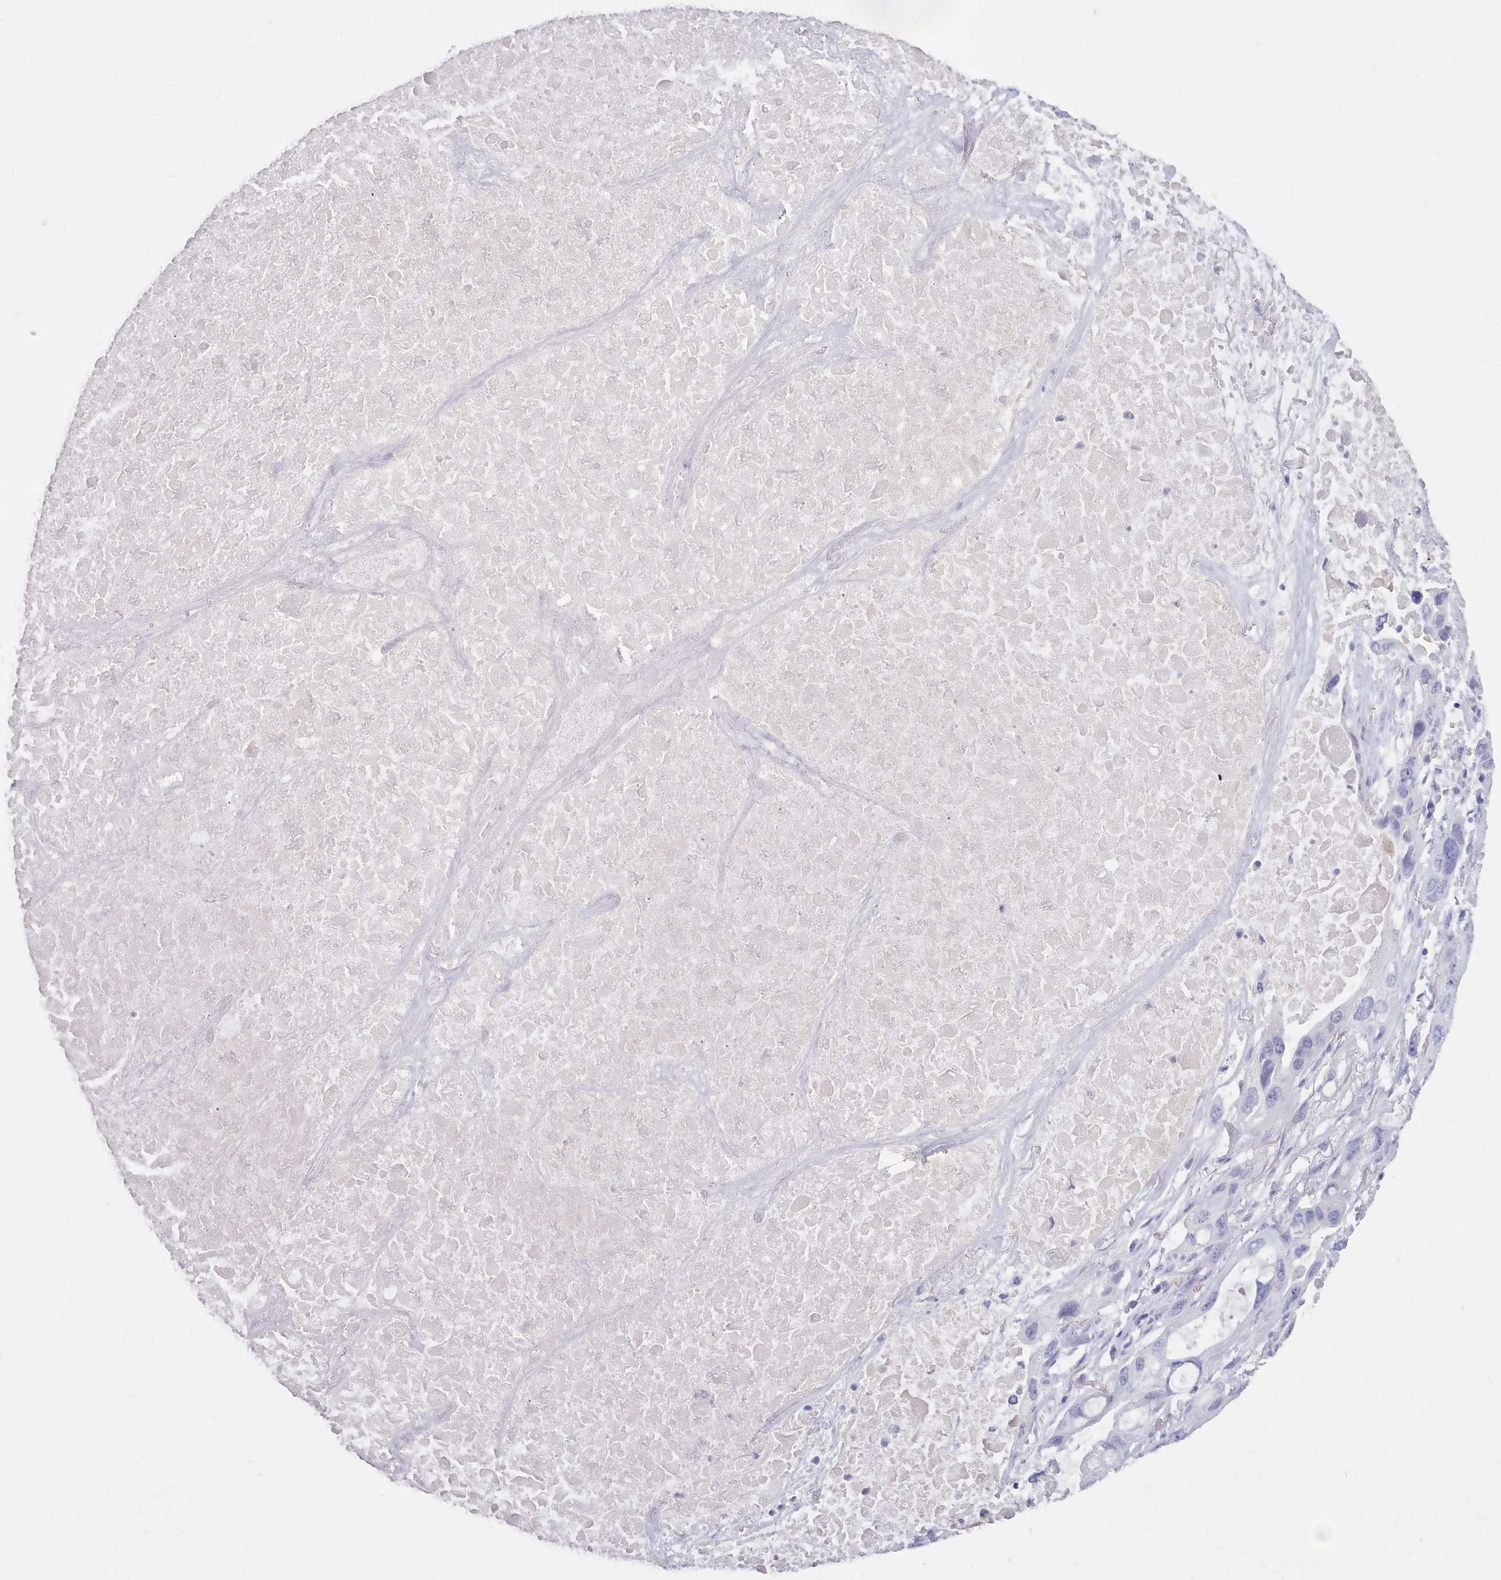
{"staining": {"intensity": "negative", "quantity": "none", "location": "none"}, "tissue": "lung cancer", "cell_type": "Tumor cells", "image_type": "cancer", "snomed": [{"axis": "morphology", "description": "Squamous cell carcinoma, NOS"}, {"axis": "topography", "description": "Lung"}], "caption": "This is an immunohistochemistry image of human squamous cell carcinoma (lung). There is no positivity in tumor cells.", "gene": "ZNF43", "patient": {"sex": "female", "age": 73}}